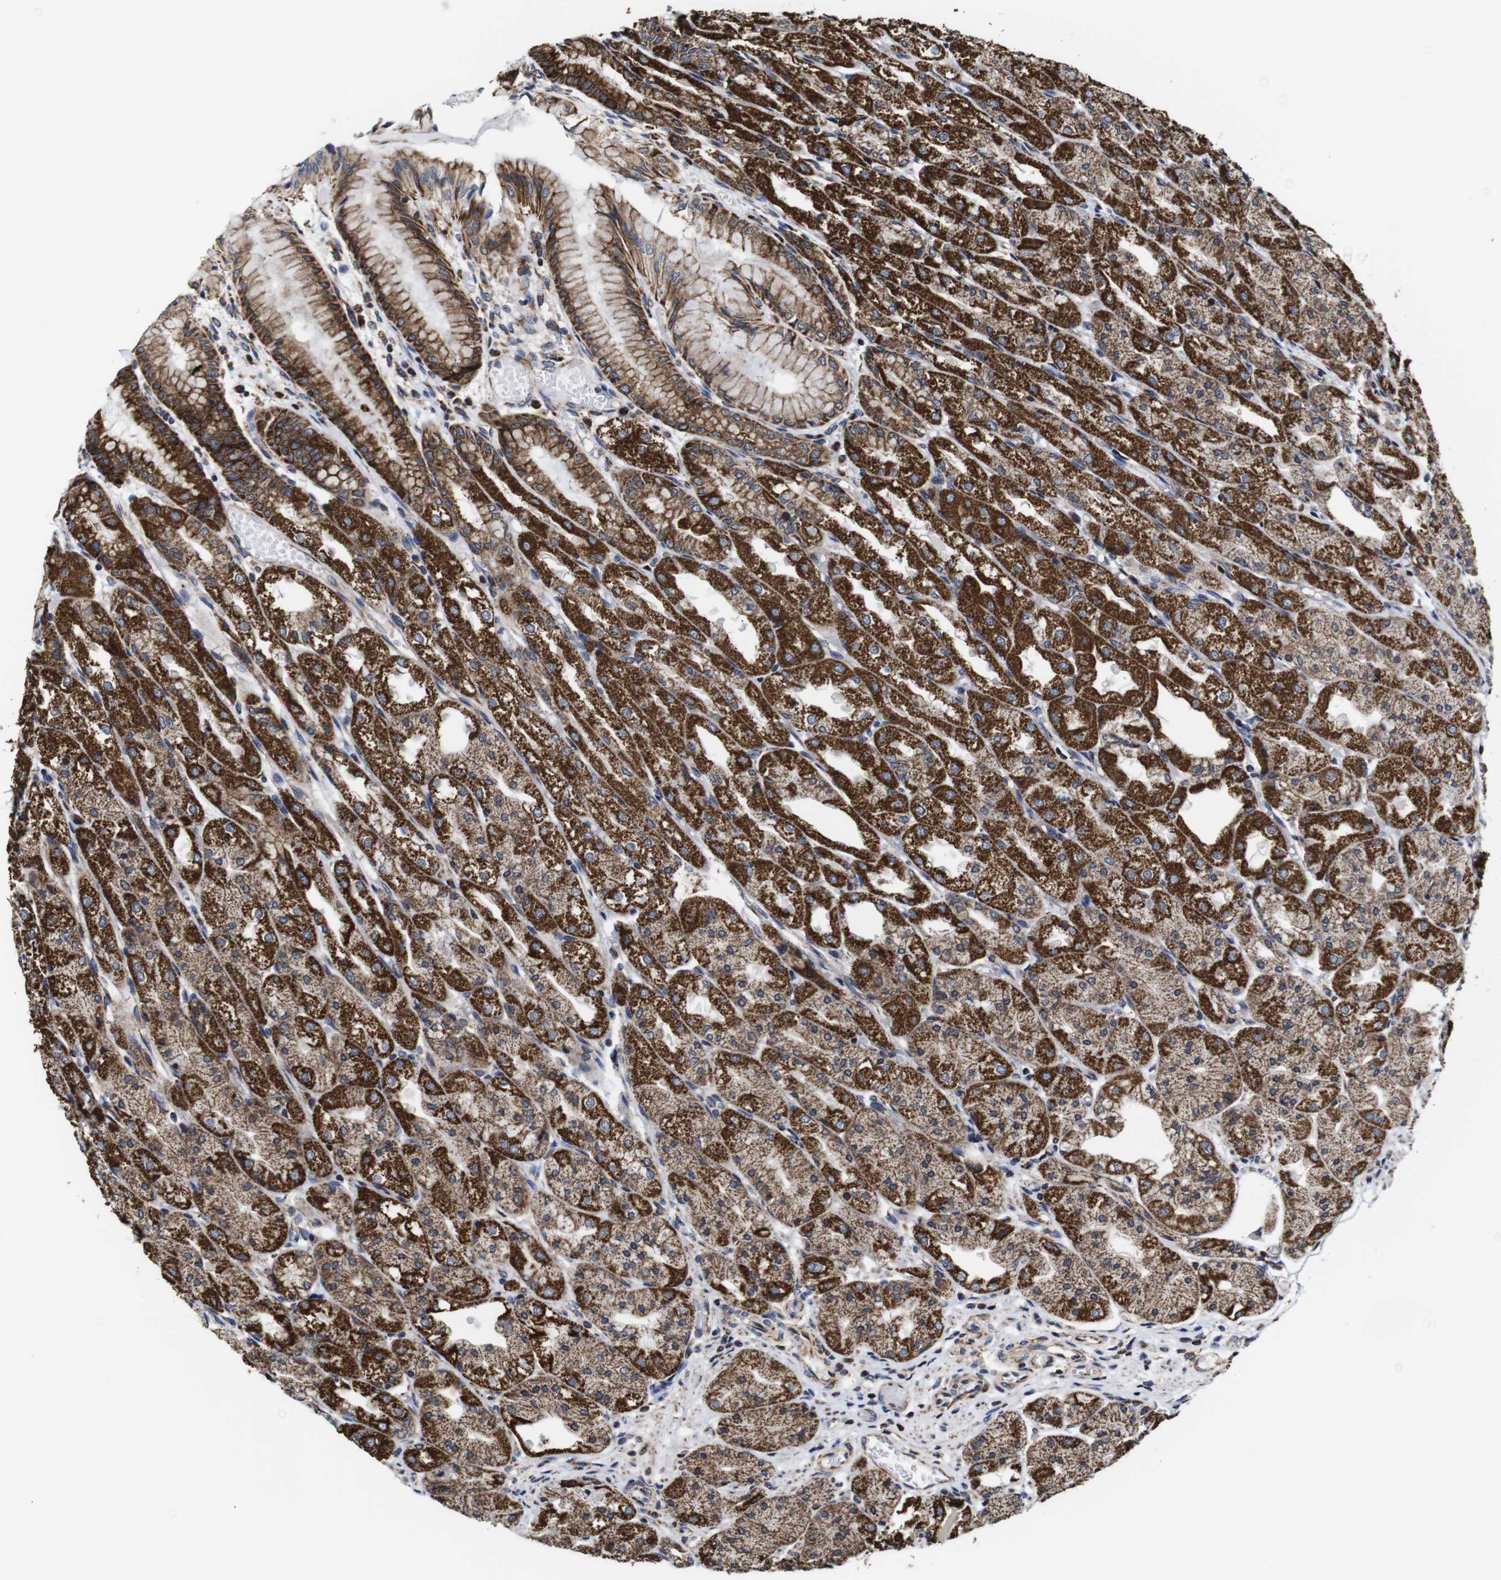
{"staining": {"intensity": "strong", "quantity": ">75%", "location": "cytoplasmic/membranous"}, "tissue": "stomach", "cell_type": "Glandular cells", "image_type": "normal", "snomed": [{"axis": "morphology", "description": "Normal tissue, NOS"}, {"axis": "topography", "description": "Stomach, upper"}], "caption": "This histopathology image demonstrates normal stomach stained with immunohistochemistry to label a protein in brown. The cytoplasmic/membranous of glandular cells show strong positivity for the protein. Nuclei are counter-stained blue.", "gene": "C17orf80", "patient": {"sex": "male", "age": 72}}